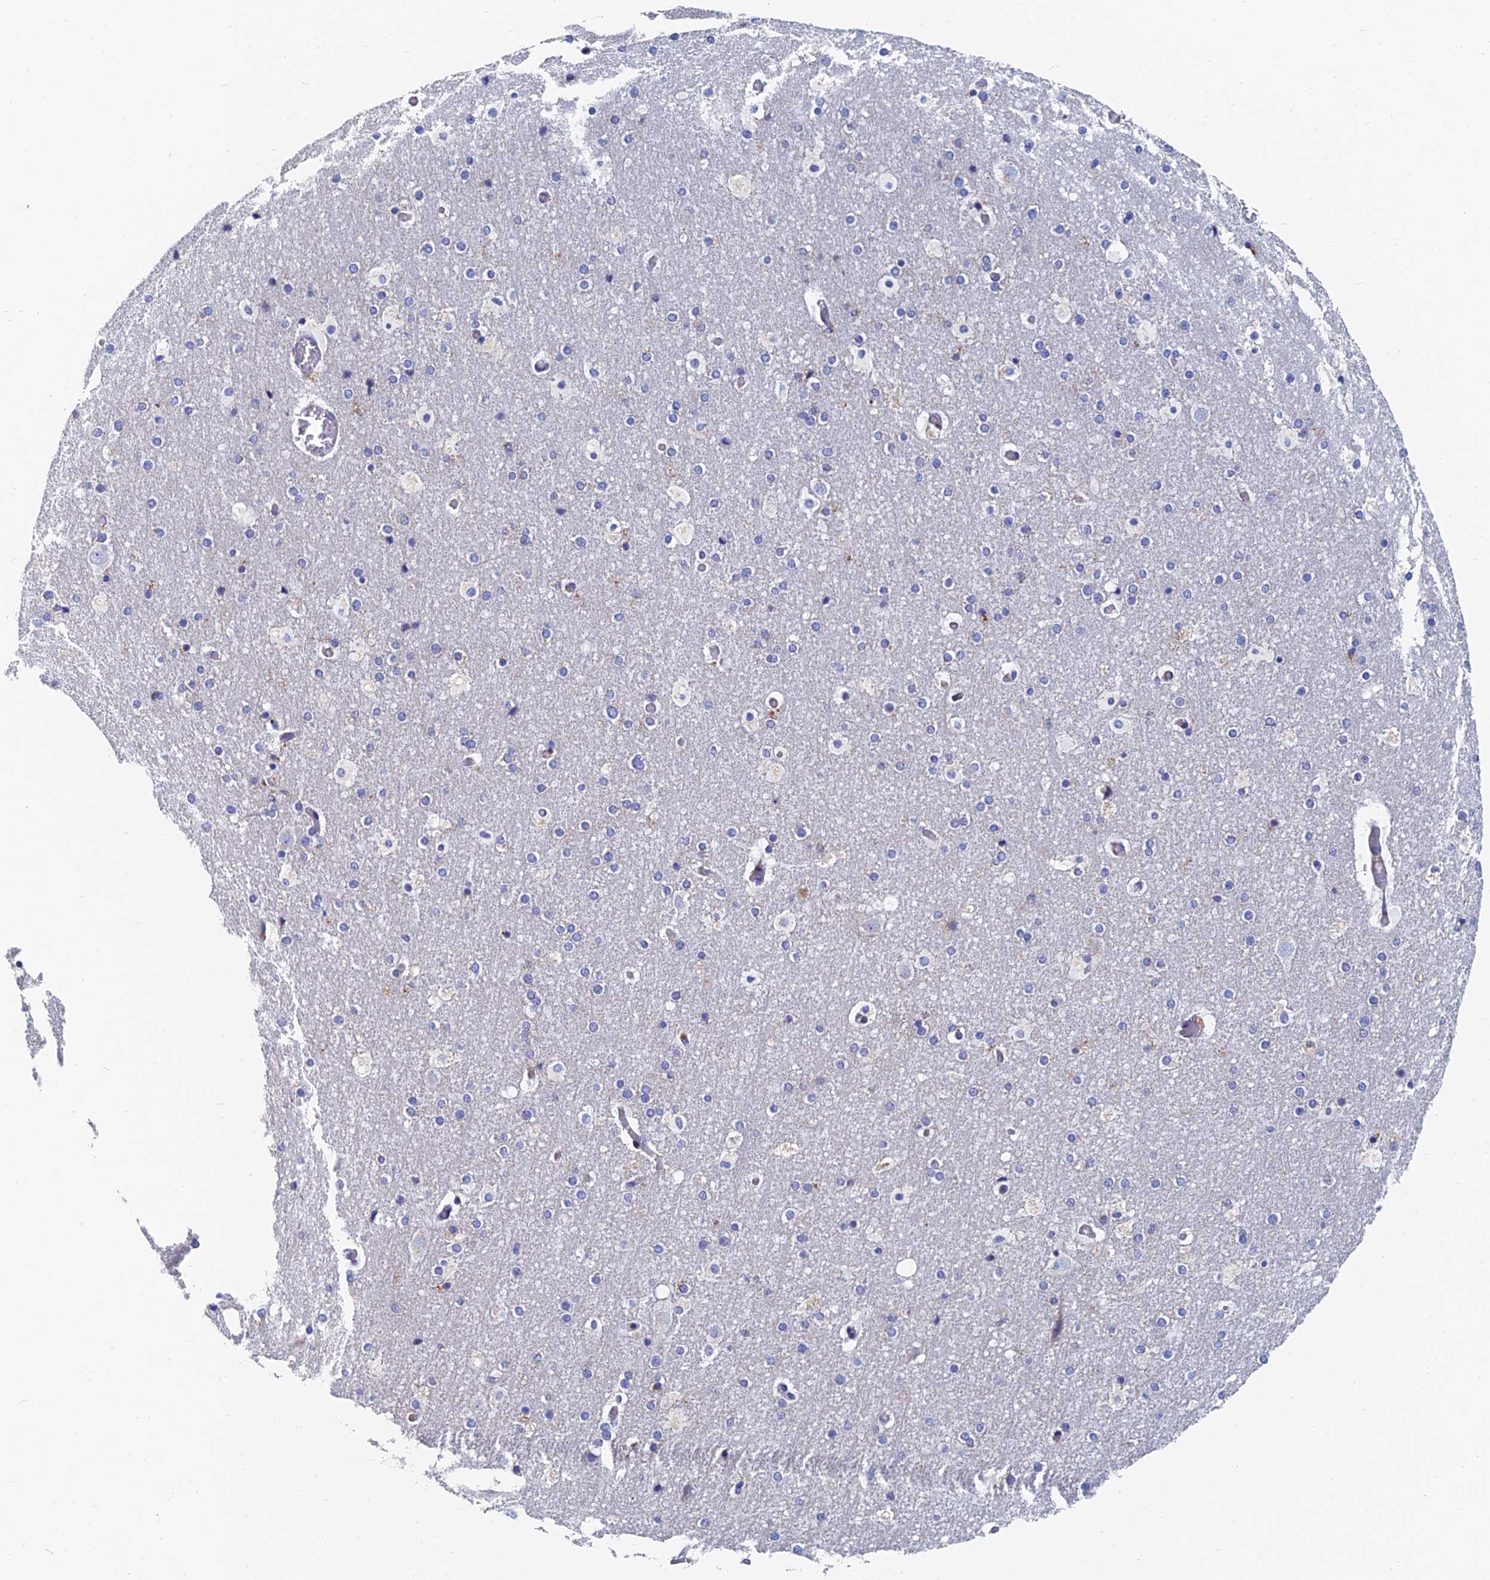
{"staining": {"intensity": "weak", "quantity": "25%-75%", "location": "cytoplasmic/membranous"}, "tissue": "cerebral cortex", "cell_type": "Endothelial cells", "image_type": "normal", "snomed": [{"axis": "morphology", "description": "Normal tissue, NOS"}, {"axis": "topography", "description": "Cerebral cortex"}], "caption": "Immunohistochemical staining of benign human cerebral cortex shows low levels of weak cytoplasmic/membranous positivity in approximately 25%-75% of endothelial cells. The protein is stained brown, and the nuclei are stained in blue (DAB (3,3'-diaminobenzidine) IHC with brightfield microscopy, high magnification).", "gene": "SPNS1", "patient": {"sex": "male", "age": 57}}